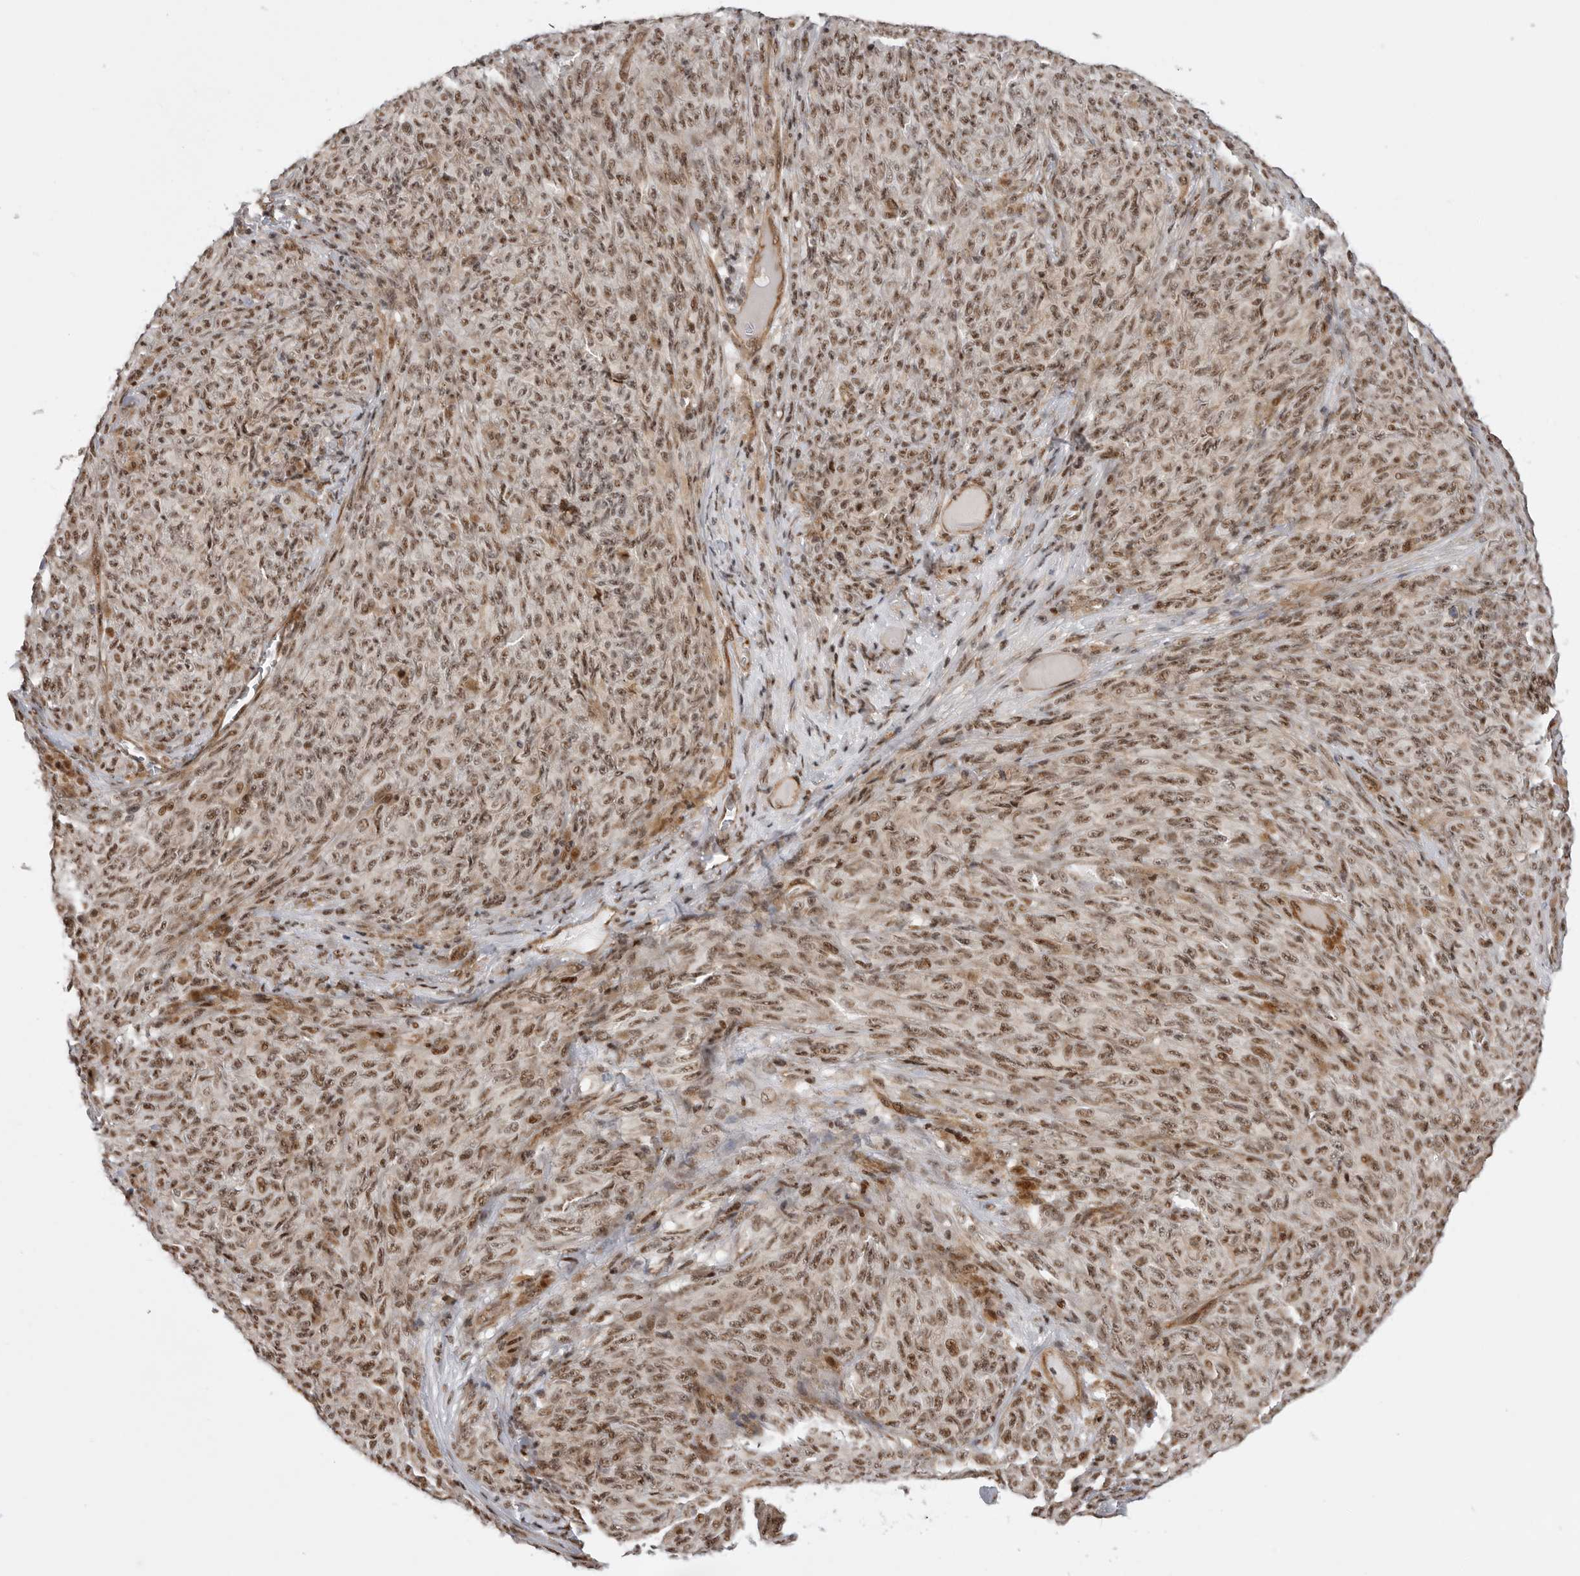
{"staining": {"intensity": "moderate", "quantity": ">75%", "location": "nuclear"}, "tissue": "melanoma", "cell_type": "Tumor cells", "image_type": "cancer", "snomed": [{"axis": "morphology", "description": "Malignant melanoma, NOS"}, {"axis": "topography", "description": "Skin"}], "caption": "Brown immunohistochemical staining in malignant melanoma exhibits moderate nuclear positivity in about >75% of tumor cells. Nuclei are stained in blue.", "gene": "GPATCH2", "patient": {"sex": "female", "age": 82}}